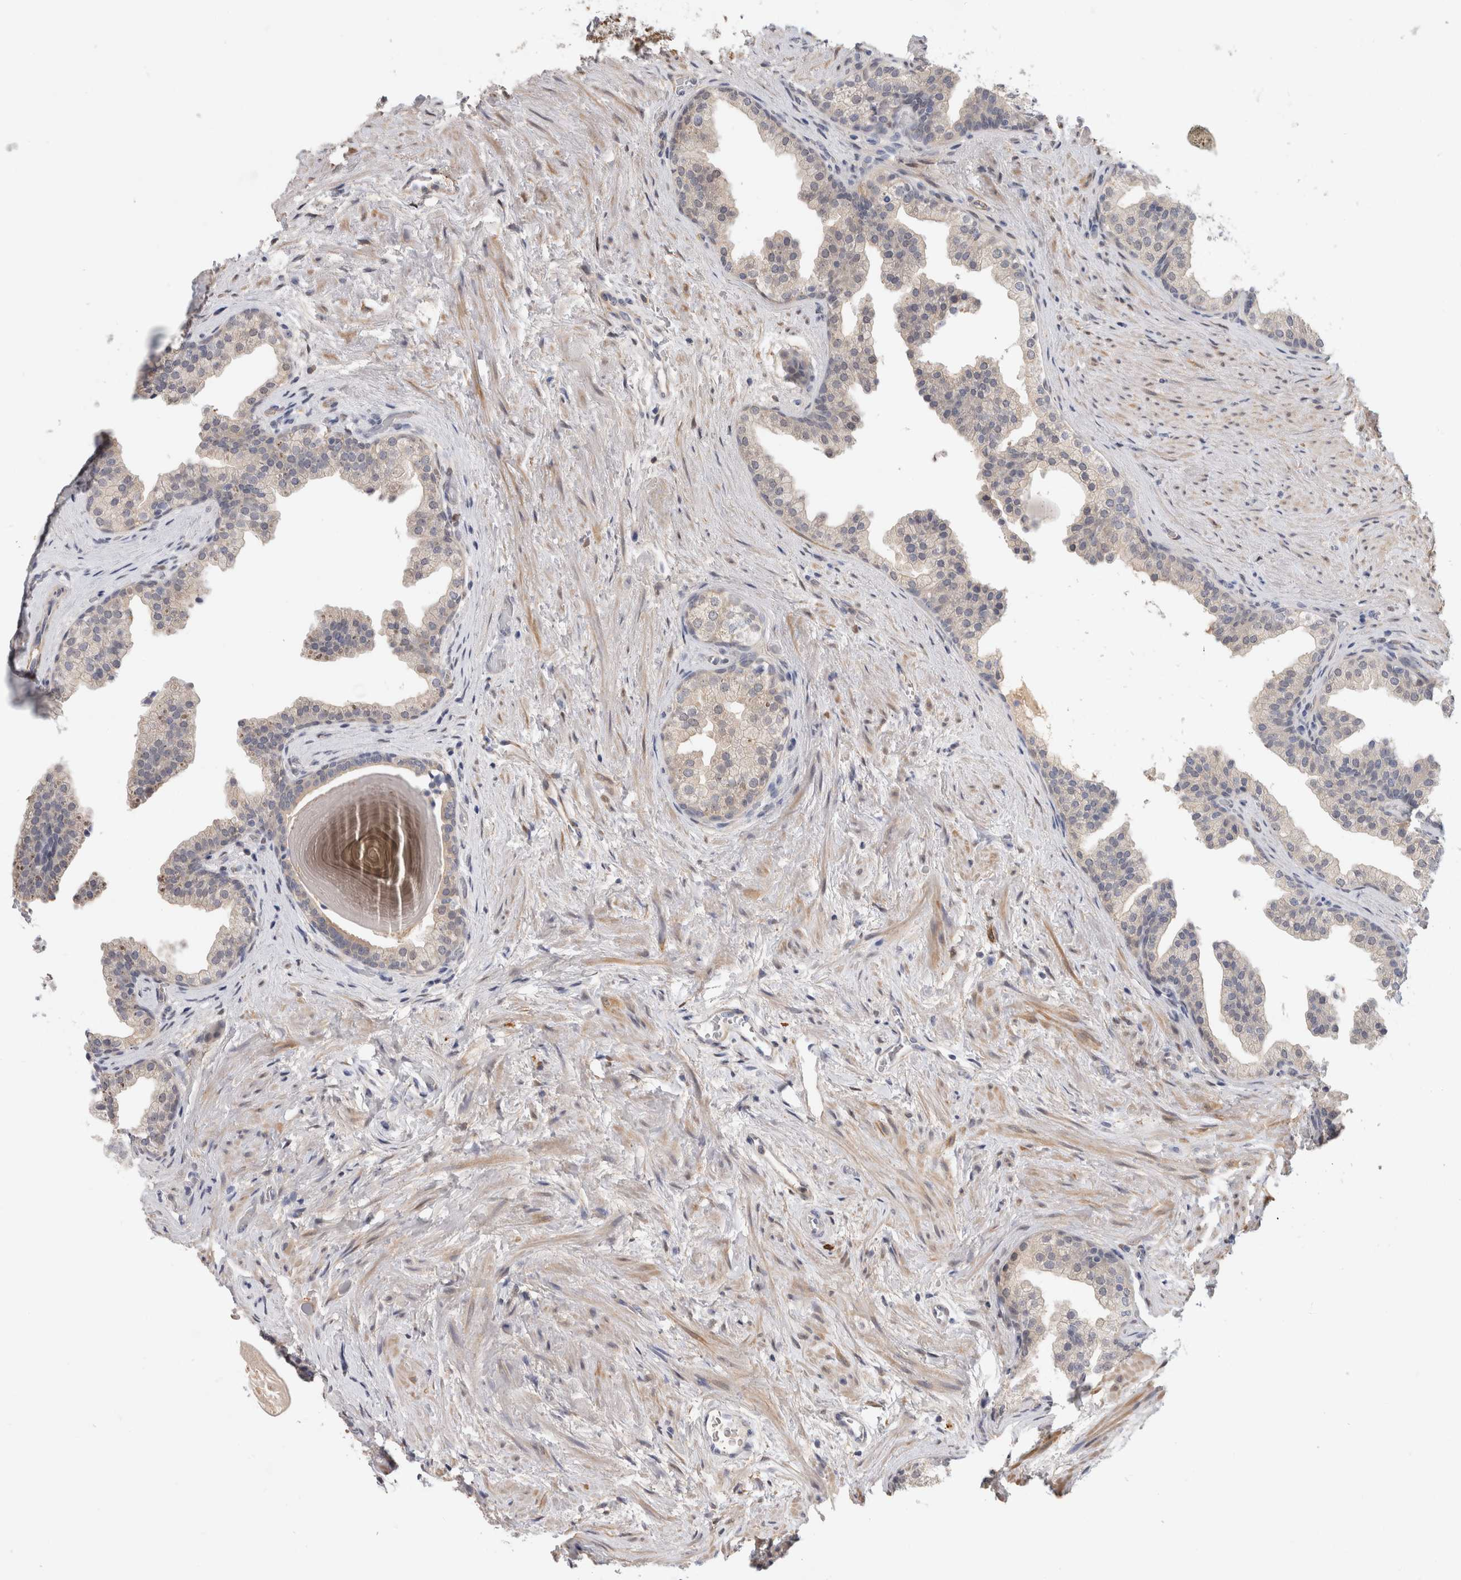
{"staining": {"intensity": "weak", "quantity": "<25%", "location": "cytoplasmic/membranous"}, "tissue": "prostate", "cell_type": "Glandular cells", "image_type": "normal", "snomed": [{"axis": "morphology", "description": "Normal tissue, NOS"}, {"axis": "topography", "description": "Prostate"}], "caption": "Immunohistochemistry (IHC) photomicrograph of normal human prostate stained for a protein (brown), which shows no expression in glandular cells. (Immunohistochemistry (IHC), brightfield microscopy, high magnification).", "gene": "PGM1", "patient": {"sex": "male", "age": 48}}